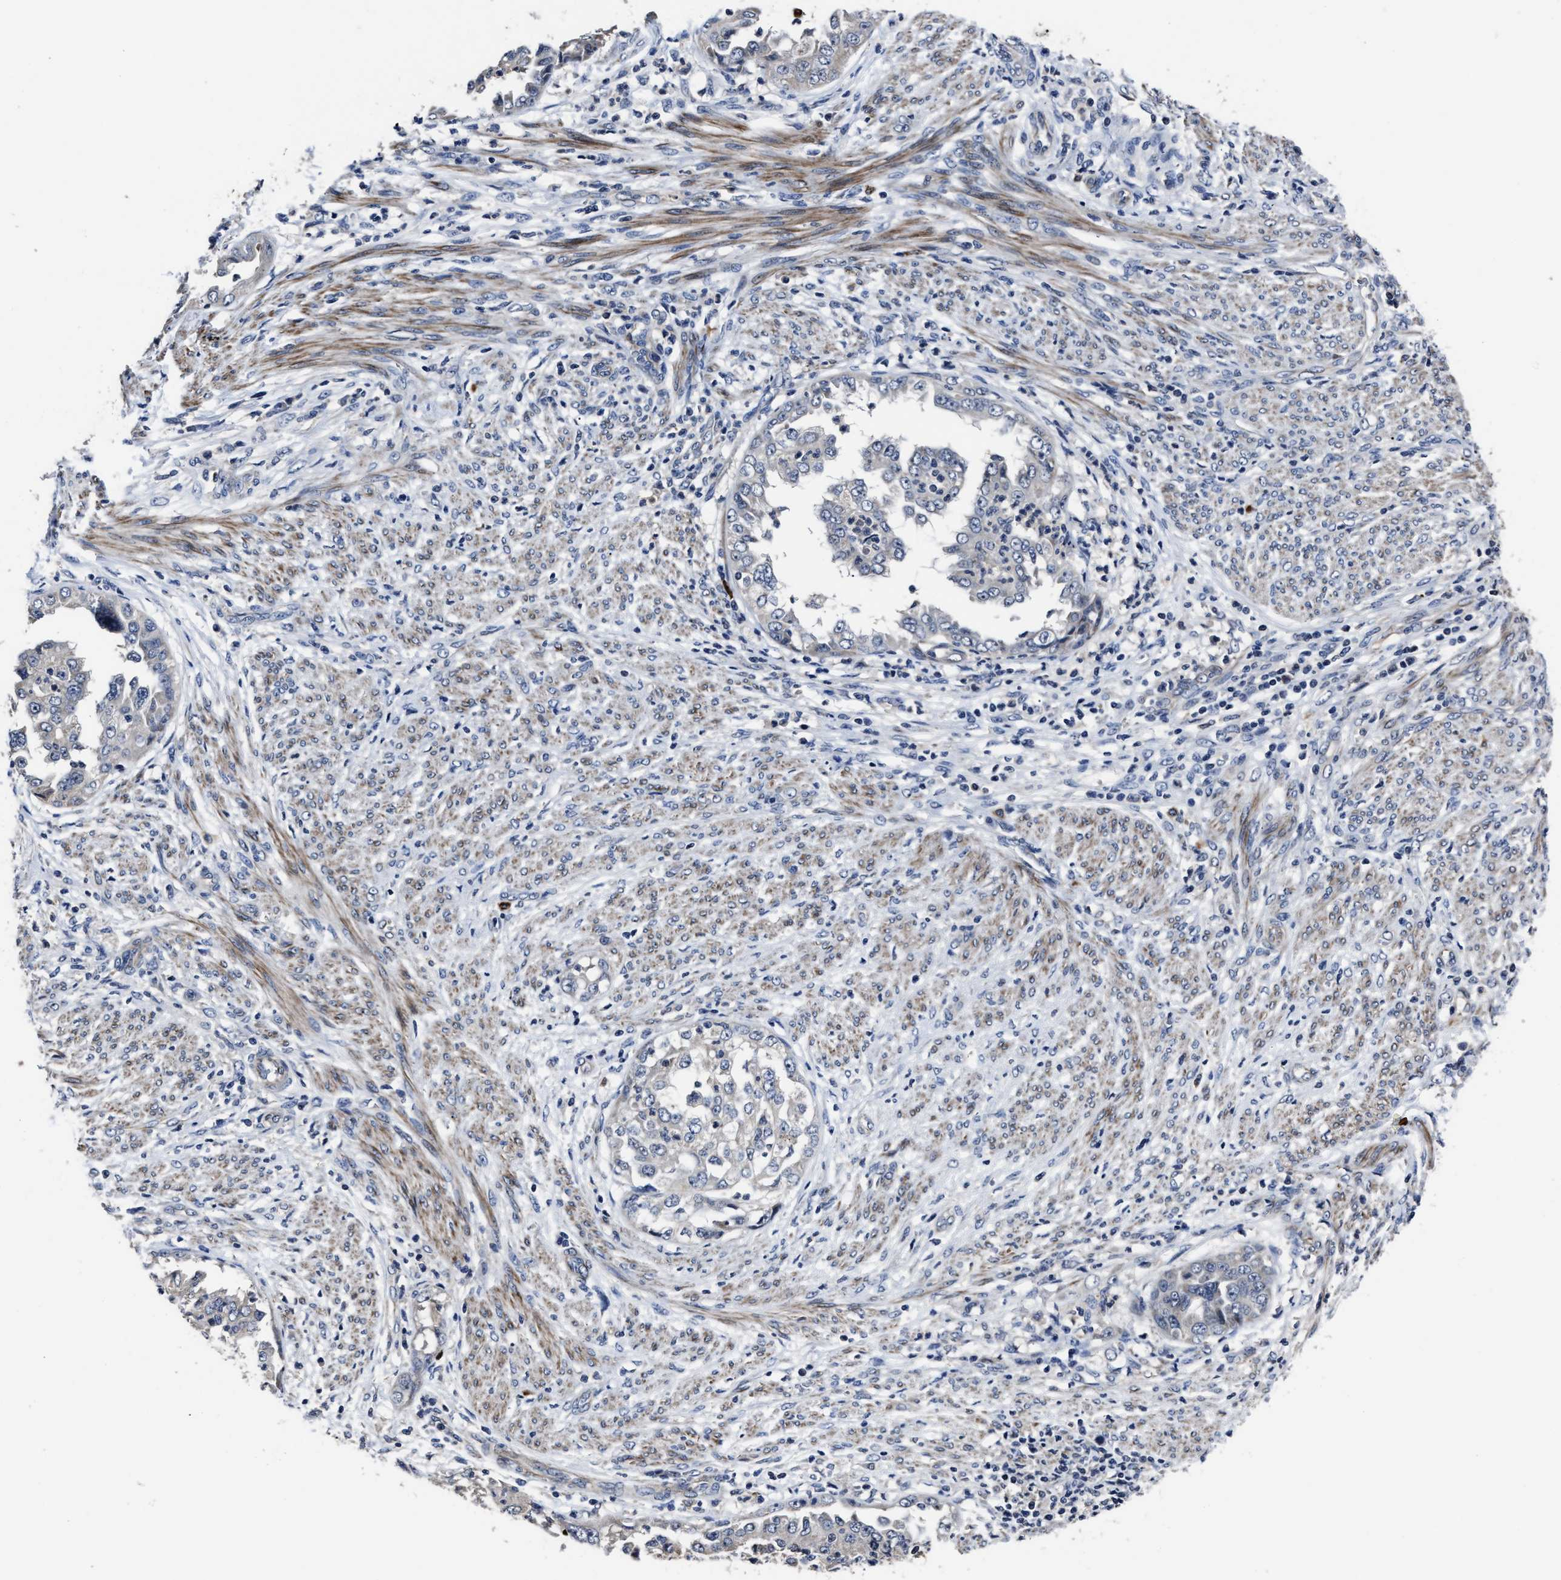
{"staining": {"intensity": "negative", "quantity": "none", "location": "none"}, "tissue": "endometrial cancer", "cell_type": "Tumor cells", "image_type": "cancer", "snomed": [{"axis": "morphology", "description": "Adenocarcinoma, NOS"}, {"axis": "topography", "description": "Endometrium"}], "caption": "High power microscopy photomicrograph of an immunohistochemistry (IHC) micrograph of endometrial cancer (adenocarcinoma), revealing no significant staining in tumor cells.", "gene": "RSBN1L", "patient": {"sex": "female", "age": 85}}